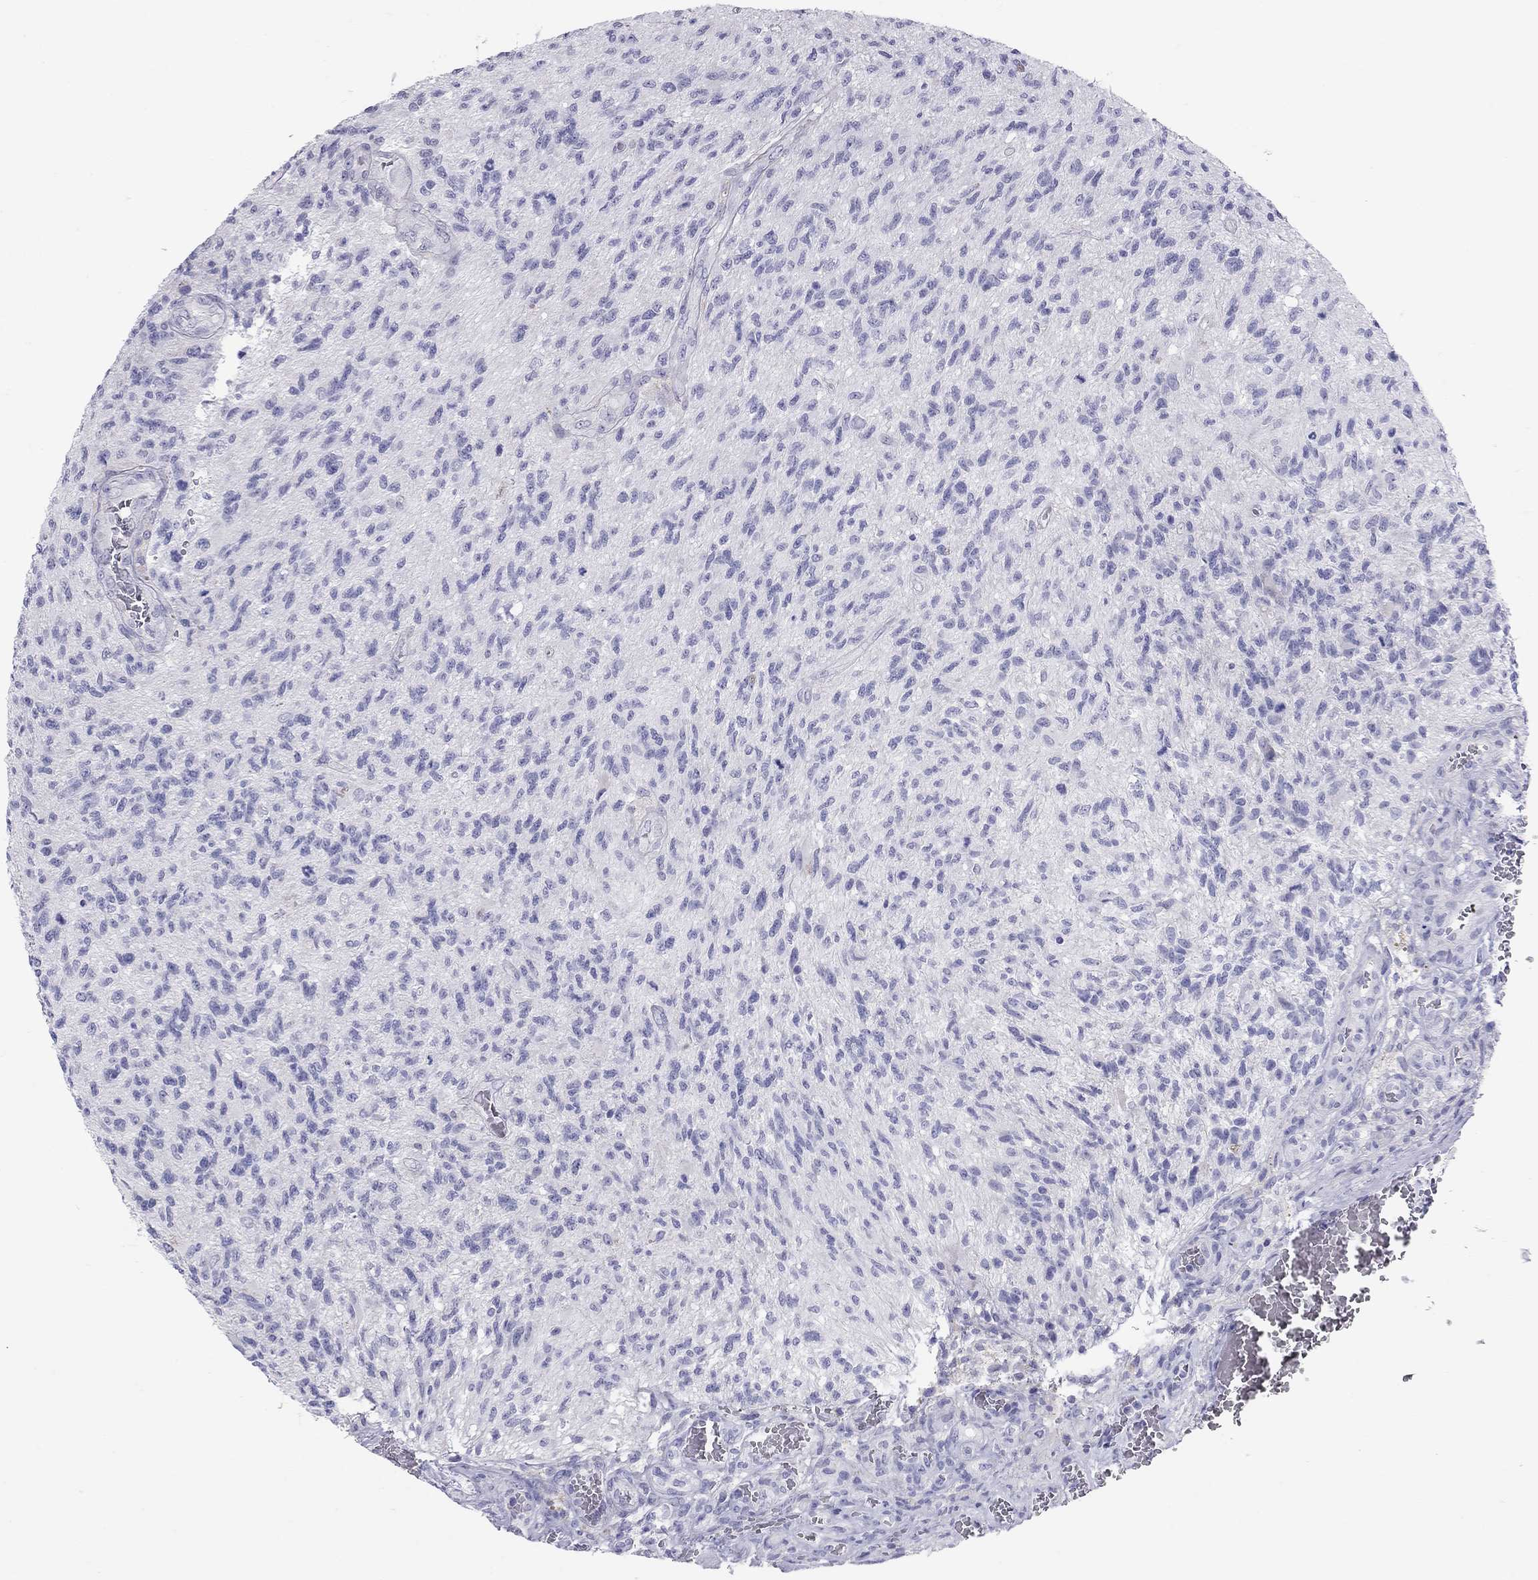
{"staining": {"intensity": "negative", "quantity": "none", "location": "none"}, "tissue": "glioma", "cell_type": "Tumor cells", "image_type": "cancer", "snomed": [{"axis": "morphology", "description": "Glioma, malignant, High grade"}, {"axis": "topography", "description": "Brain"}], "caption": "An image of high-grade glioma (malignant) stained for a protein exhibits no brown staining in tumor cells.", "gene": "FSCN3", "patient": {"sex": "male", "age": 56}}